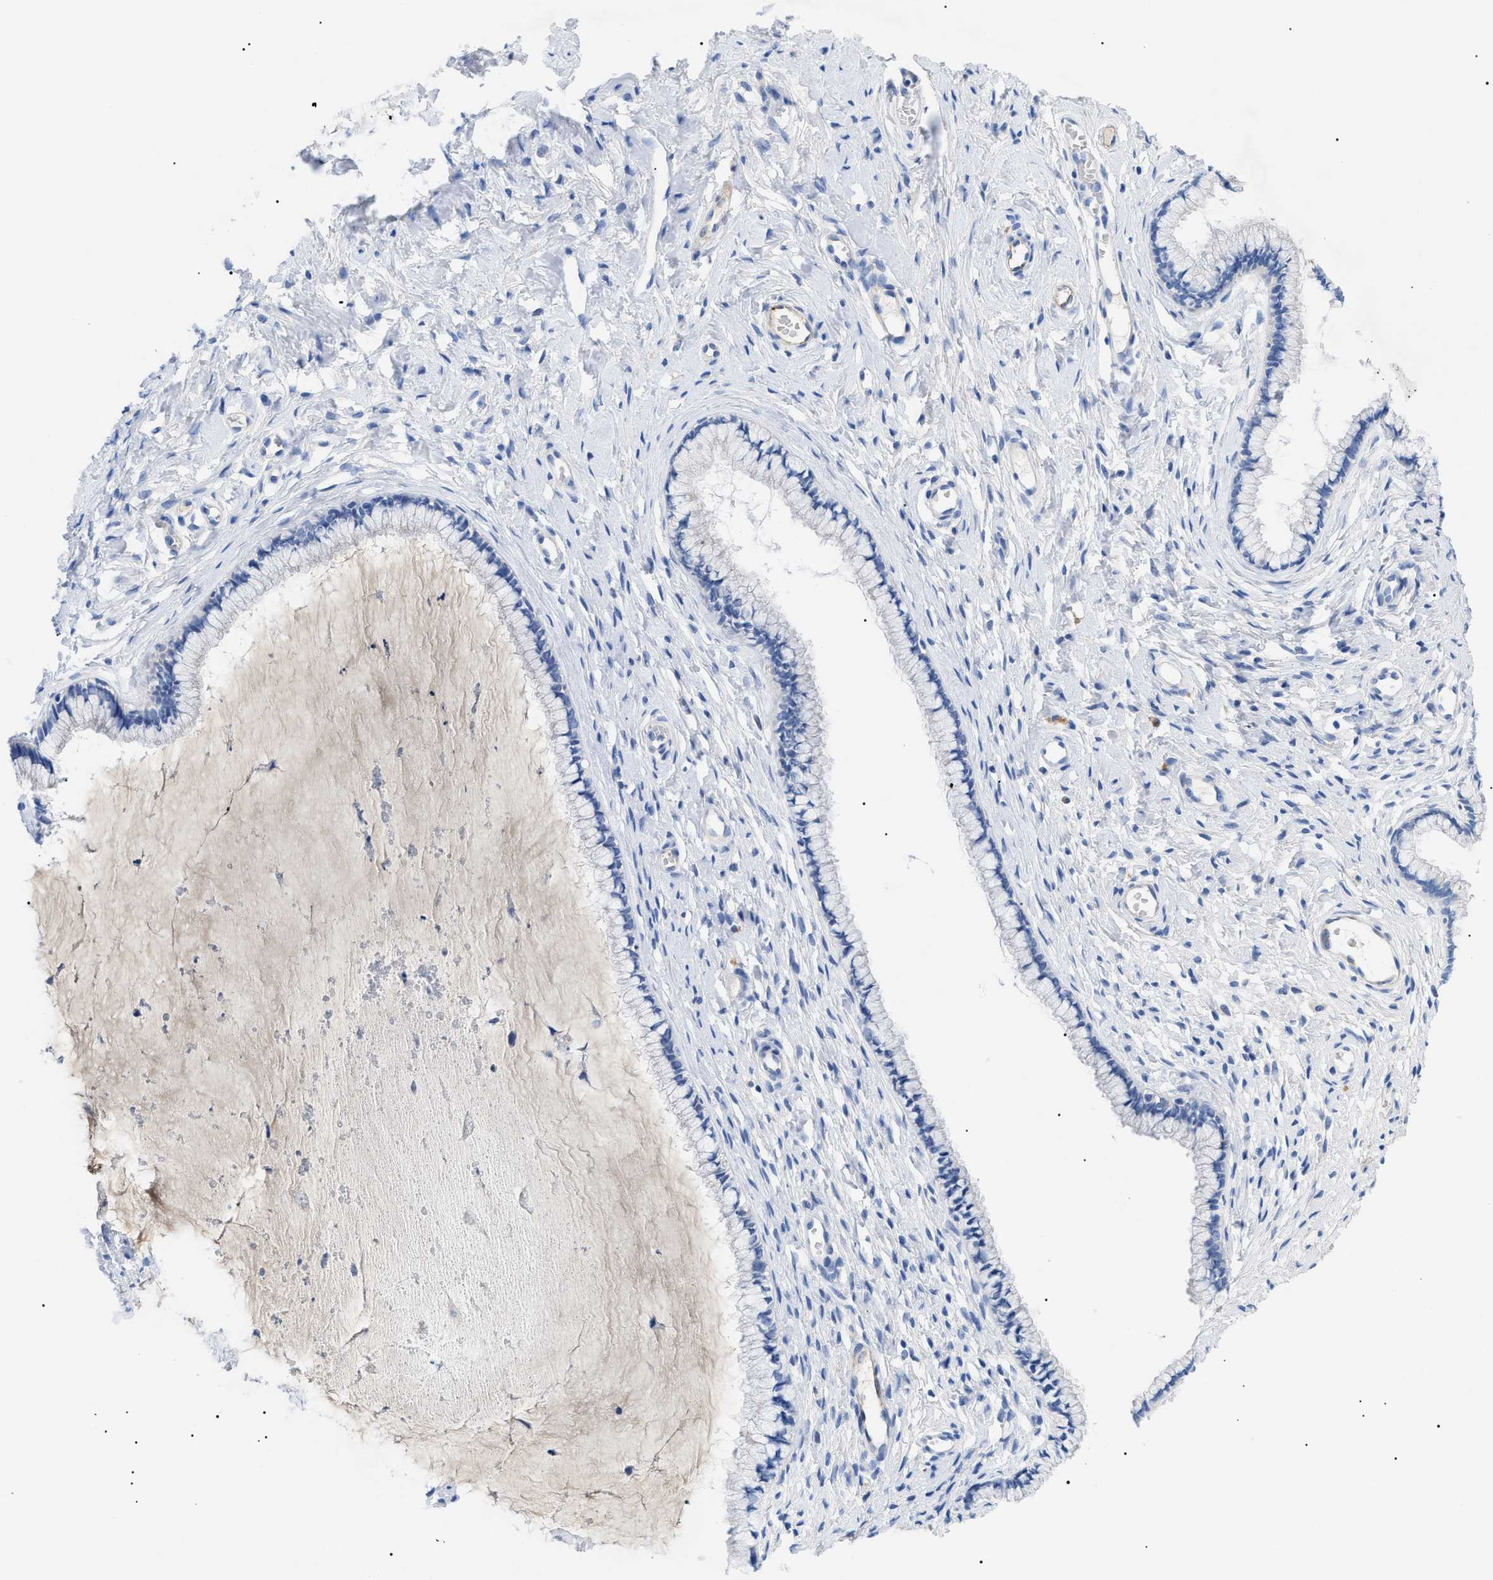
{"staining": {"intensity": "negative", "quantity": "none", "location": "none"}, "tissue": "cervix", "cell_type": "Glandular cells", "image_type": "normal", "snomed": [{"axis": "morphology", "description": "Normal tissue, NOS"}, {"axis": "topography", "description": "Cervix"}], "caption": "Immunohistochemical staining of normal human cervix demonstrates no significant positivity in glandular cells. (DAB IHC visualized using brightfield microscopy, high magnification).", "gene": "ACKR1", "patient": {"sex": "female", "age": 65}}